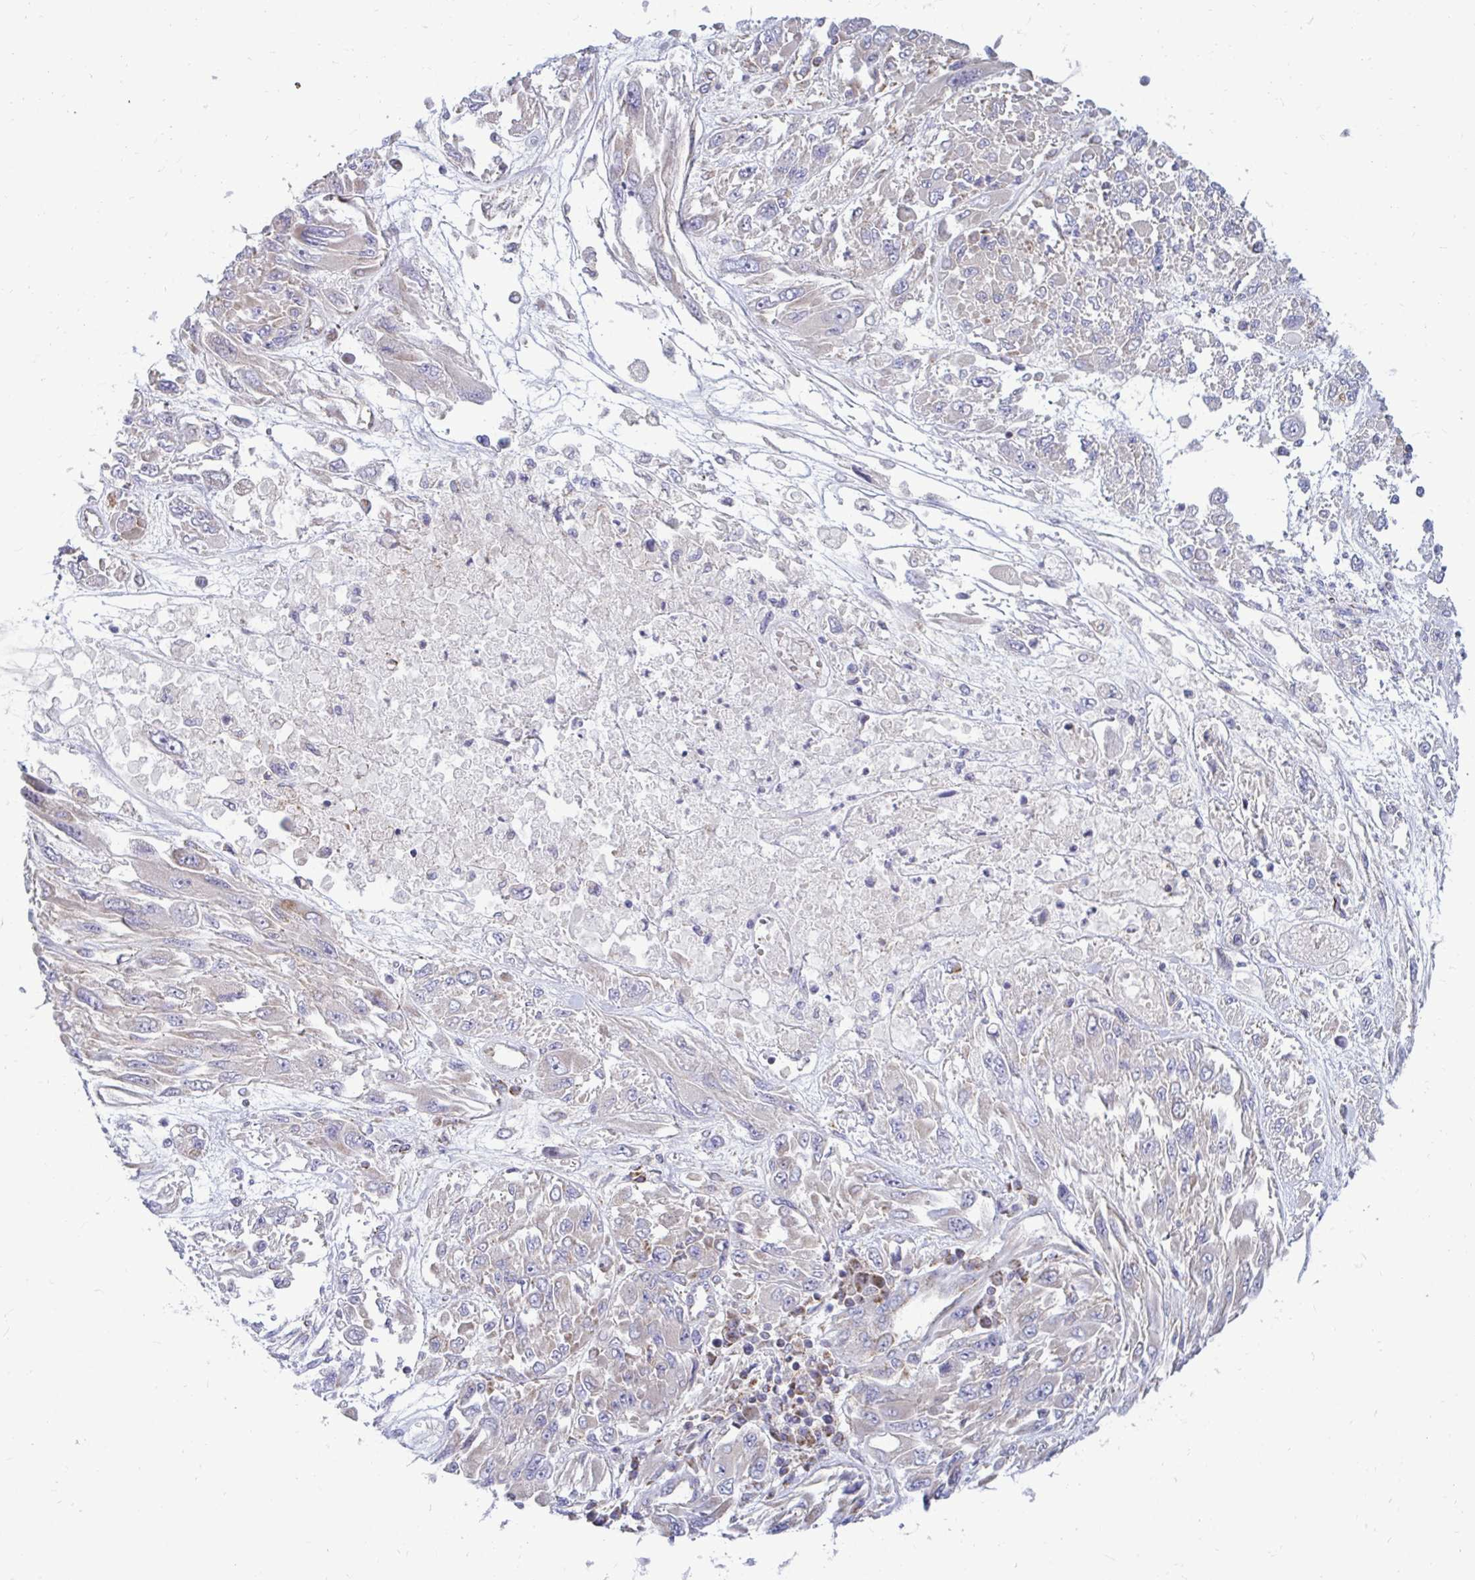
{"staining": {"intensity": "weak", "quantity": "<25%", "location": "cytoplasmic/membranous"}, "tissue": "melanoma", "cell_type": "Tumor cells", "image_type": "cancer", "snomed": [{"axis": "morphology", "description": "Malignant melanoma, NOS"}, {"axis": "topography", "description": "Skin"}], "caption": "IHC micrograph of neoplastic tissue: human melanoma stained with DAB reveals no significant protein positivity in tumor cells. The staining is performed using DAB brown chromogen with nuclei counter-stained in using hematoxylin.", "gene": "OR10R2", "patient": {"sex": "female", "age": 91}}